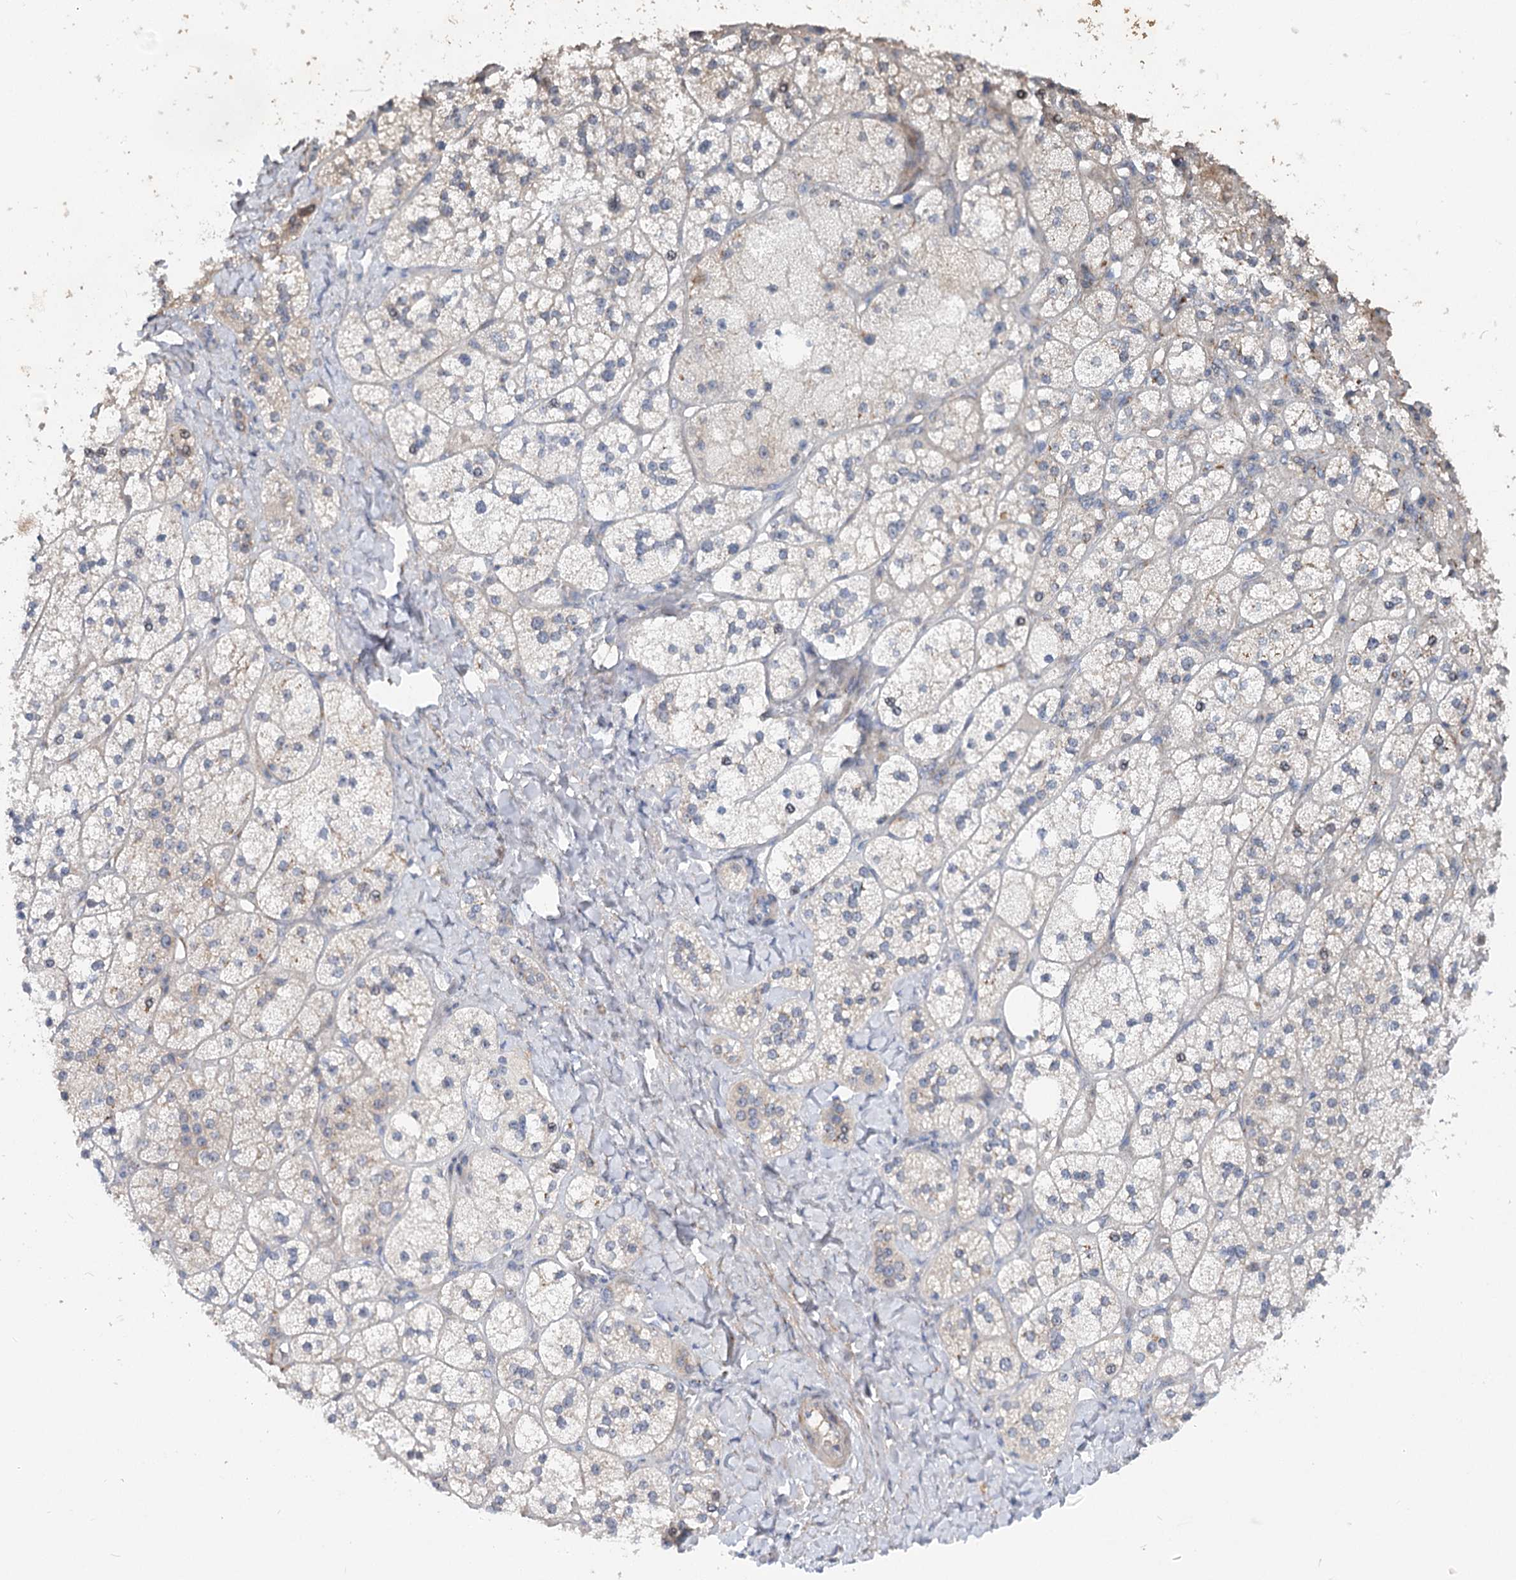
{"staining": {"intensity": "moderate", "quantity": "<25%", "location": "cytoplasmic/membranous"}, "tissue": "adrenal gland", "cell_type": "Glandular cells", "image_type": "normal", "snomed": [{"axis": "morphology", "description": "Normal tissue, NOS"}, {"axis": "topography", "description": "Adrenal gland"}], "caption": "Brown immunohistochemical staining in unremarkable adrenal gland demonstrates moderate cytoplasmic/membranous positivity in about <25% of glandular cells. Immunohistochemistry (ihc) stains the protein in brown and the nuclei are stained blue.", "gene": "FGF19", "patient": {"sex": "male", "age": 61}}